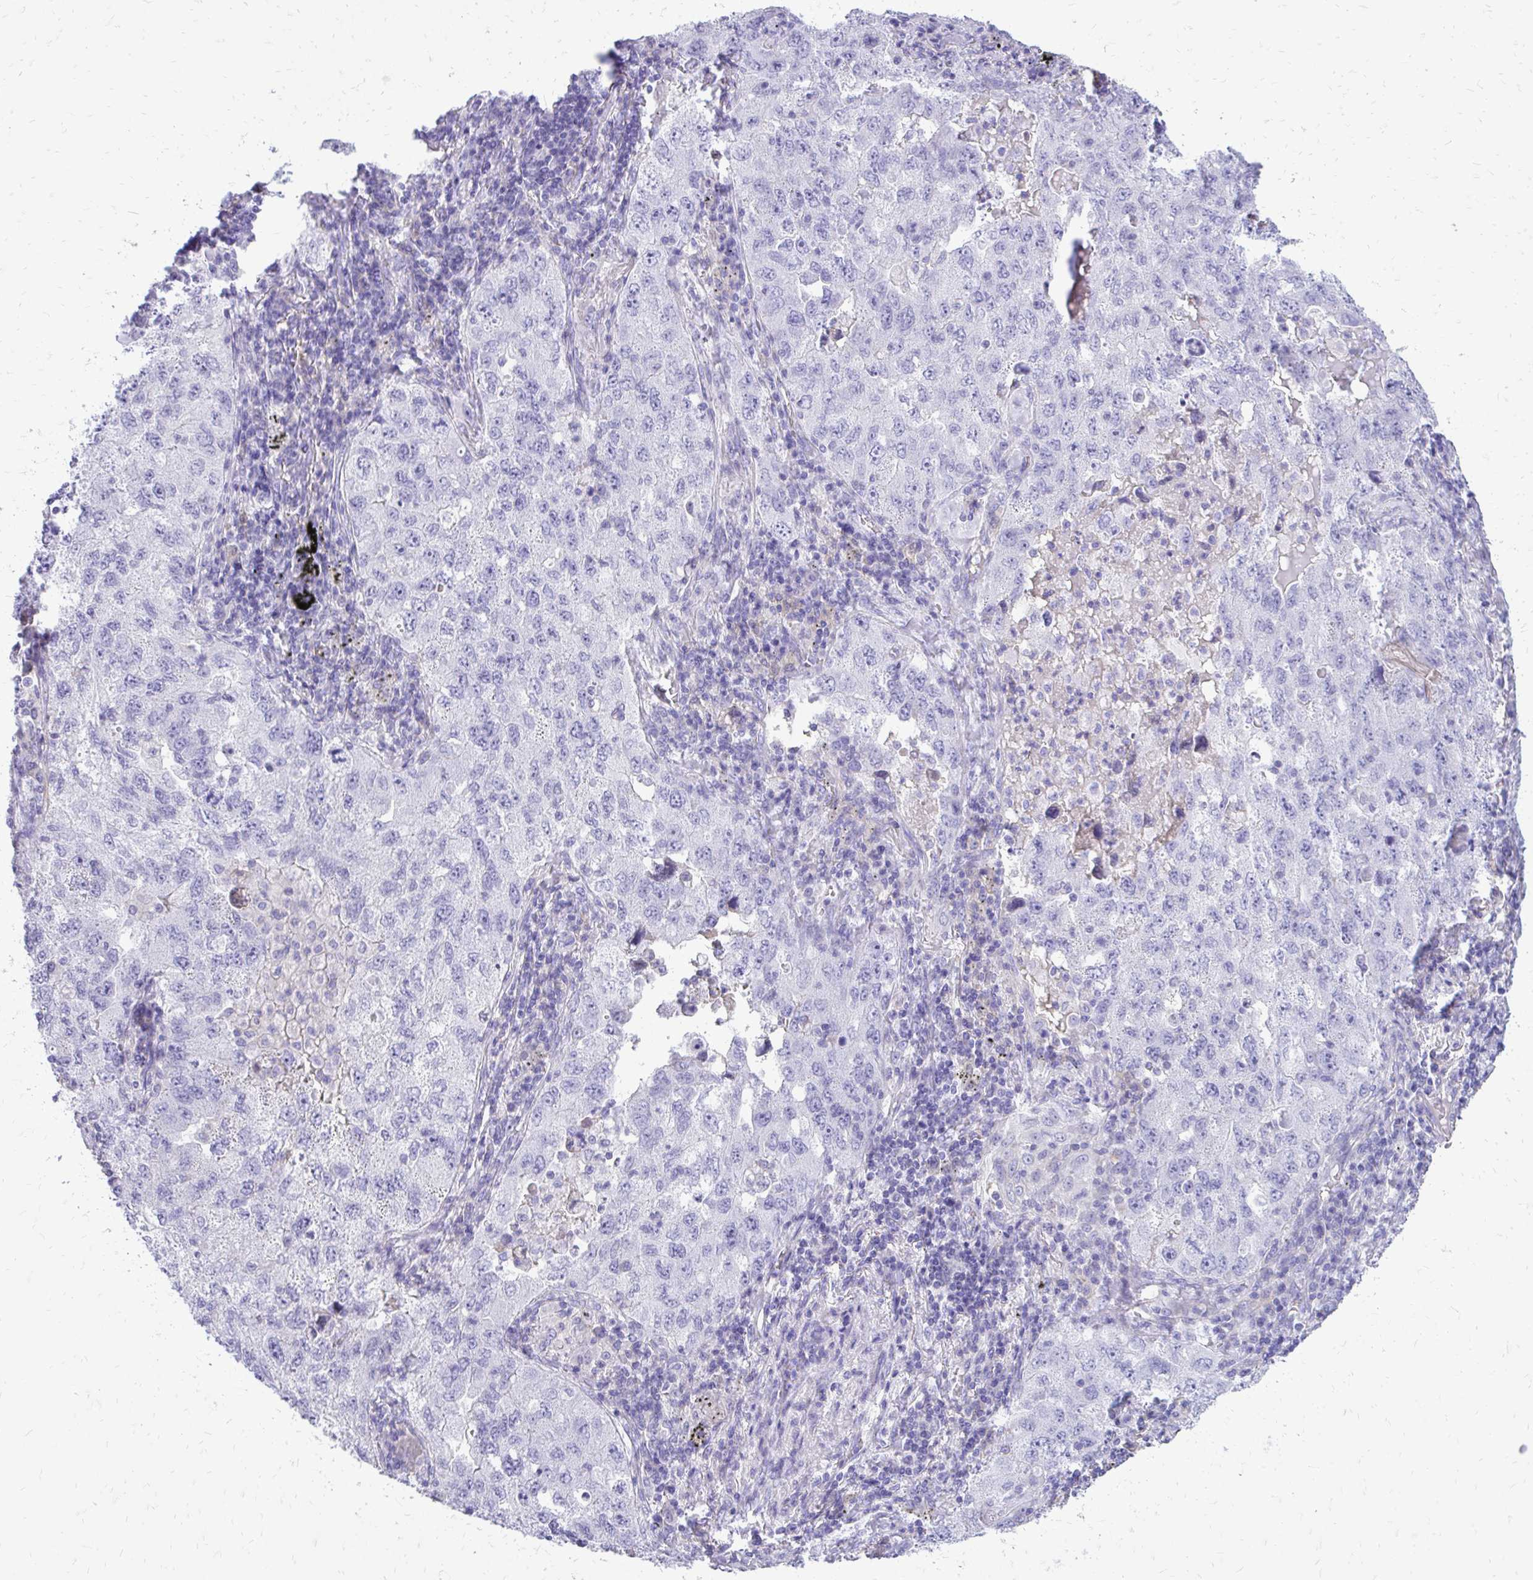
{"staining": {"intensity": "negative", "quantity": "none", "location": "none"}, "tissue": "lung cancer", "cell_type": "Tumor cells", "image_type": "cancer", "snomed": [{"axis": "morphology", "description": "Adenocarcinoma, NOS"}, {"axis": "topography", "description": "Lung"}], "caption": "A micrograph of human adenocarcinoma (lung) is negative for staining in tumor cells.", "gene": "SIGLEC11", "patient": {"sex": "female", "age": 57}}